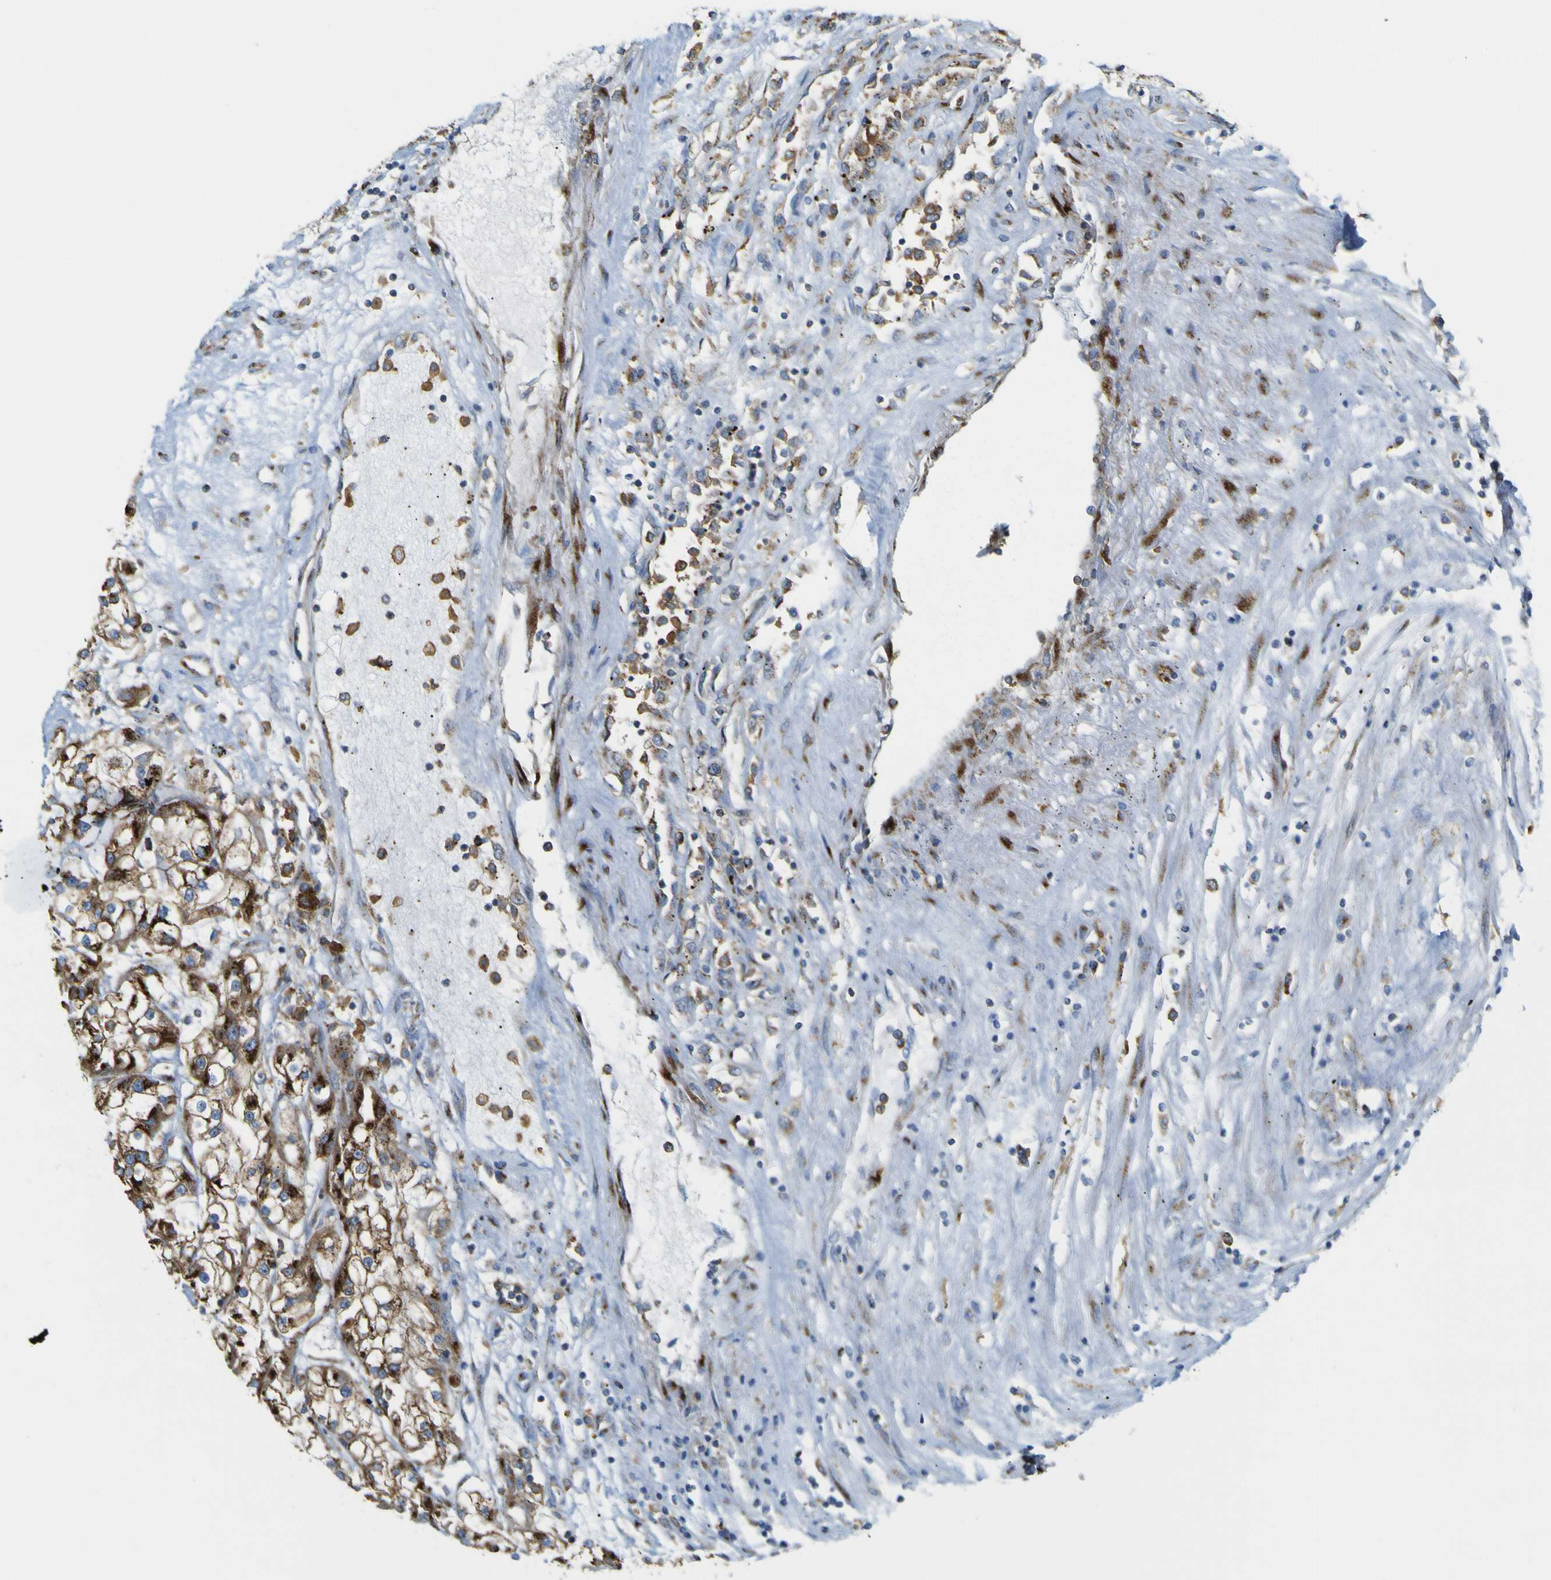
{"staining": {"intensity": "strong", "quantity": ">75%", "location": "cytoplasmic/membranous"}, "tissue": "renal cancer", "cell_type": "Tumor cells", "image_type": "cancer", "snomed": [{"axis": "morphology", "description": "Adenocarcinoma, NOS"}, {"axis": "topography", "description": "Kidney"}], "caption": "IHC (DAB (3,3'-diaminobenzidine)) staining of human adenocarcinoma (renal) exhibits strong cytoplasmic/membranous protein expression in about >75% of tumor cells. (brown staining indicates protein expression, while blue staining denotes nuclei).", "gene": "IGF2R", "patient": {"sex": "female", "age": 52}}